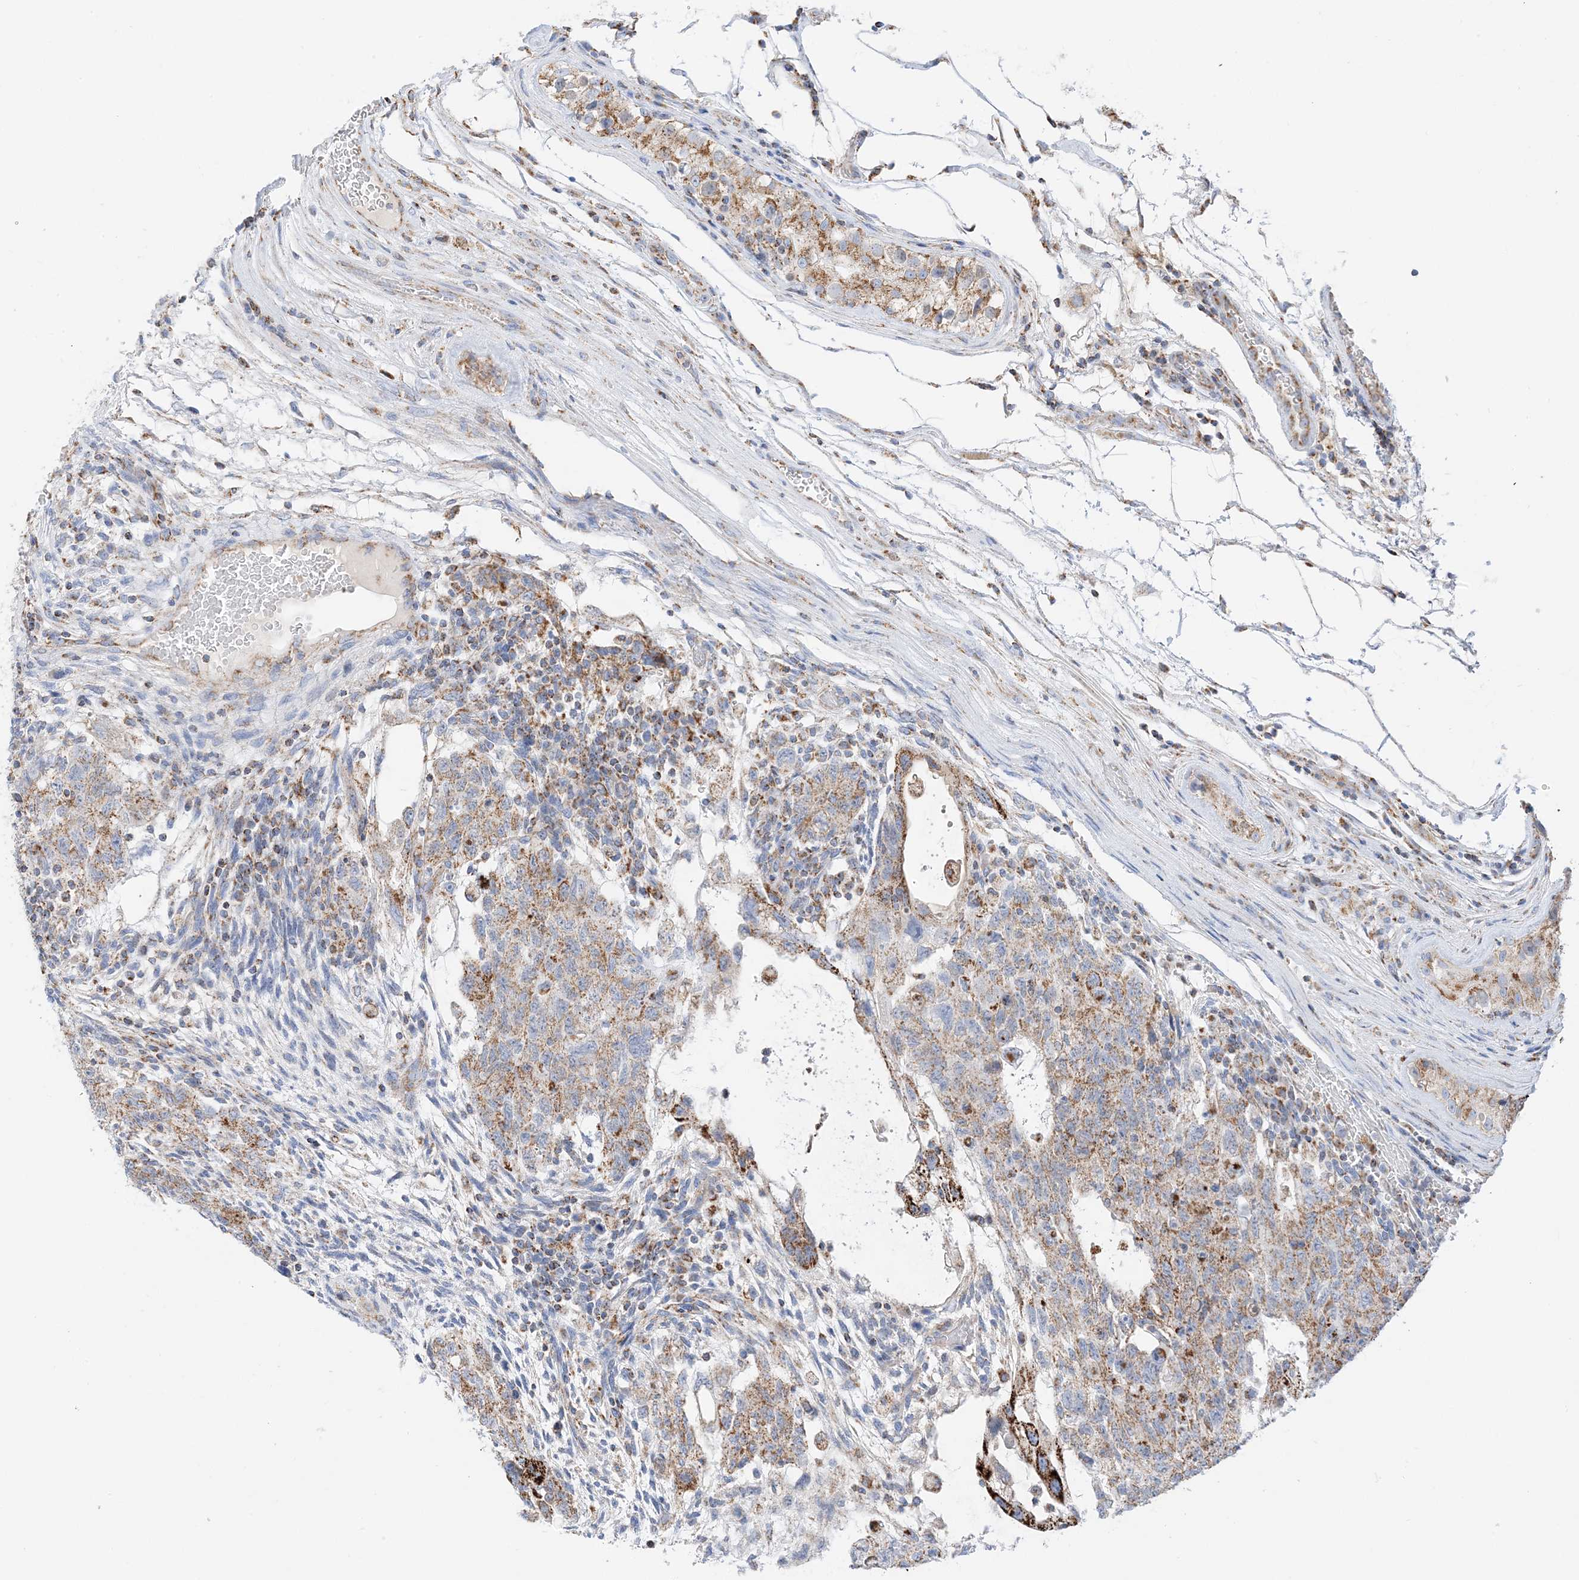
{"staining": {"intensity": "moderate", "quantity": ">75%", "location": "cytoplasmic/membranous"}, "tissue": "testis cancer", "cell_type": "Tumor cells", "image_type": "cancer", "snomed": [{"axis": "morphology", "description": "Normal tissue, NOS"}, {"axis": "morphology", "description": "Carcinoma, Embryonal, NOS"}, {"axis": "topography", "description": "Testis"}], "caption": "A brown stain shows moderate cytoplasmic/membranous expression of a protein in human embryonal carcinoma (testis) tumor cells. (IHC, brightfield microscopy, high magnification).", "gene": "CAPN13", "patient": {"sex": "male", "age": 36}}